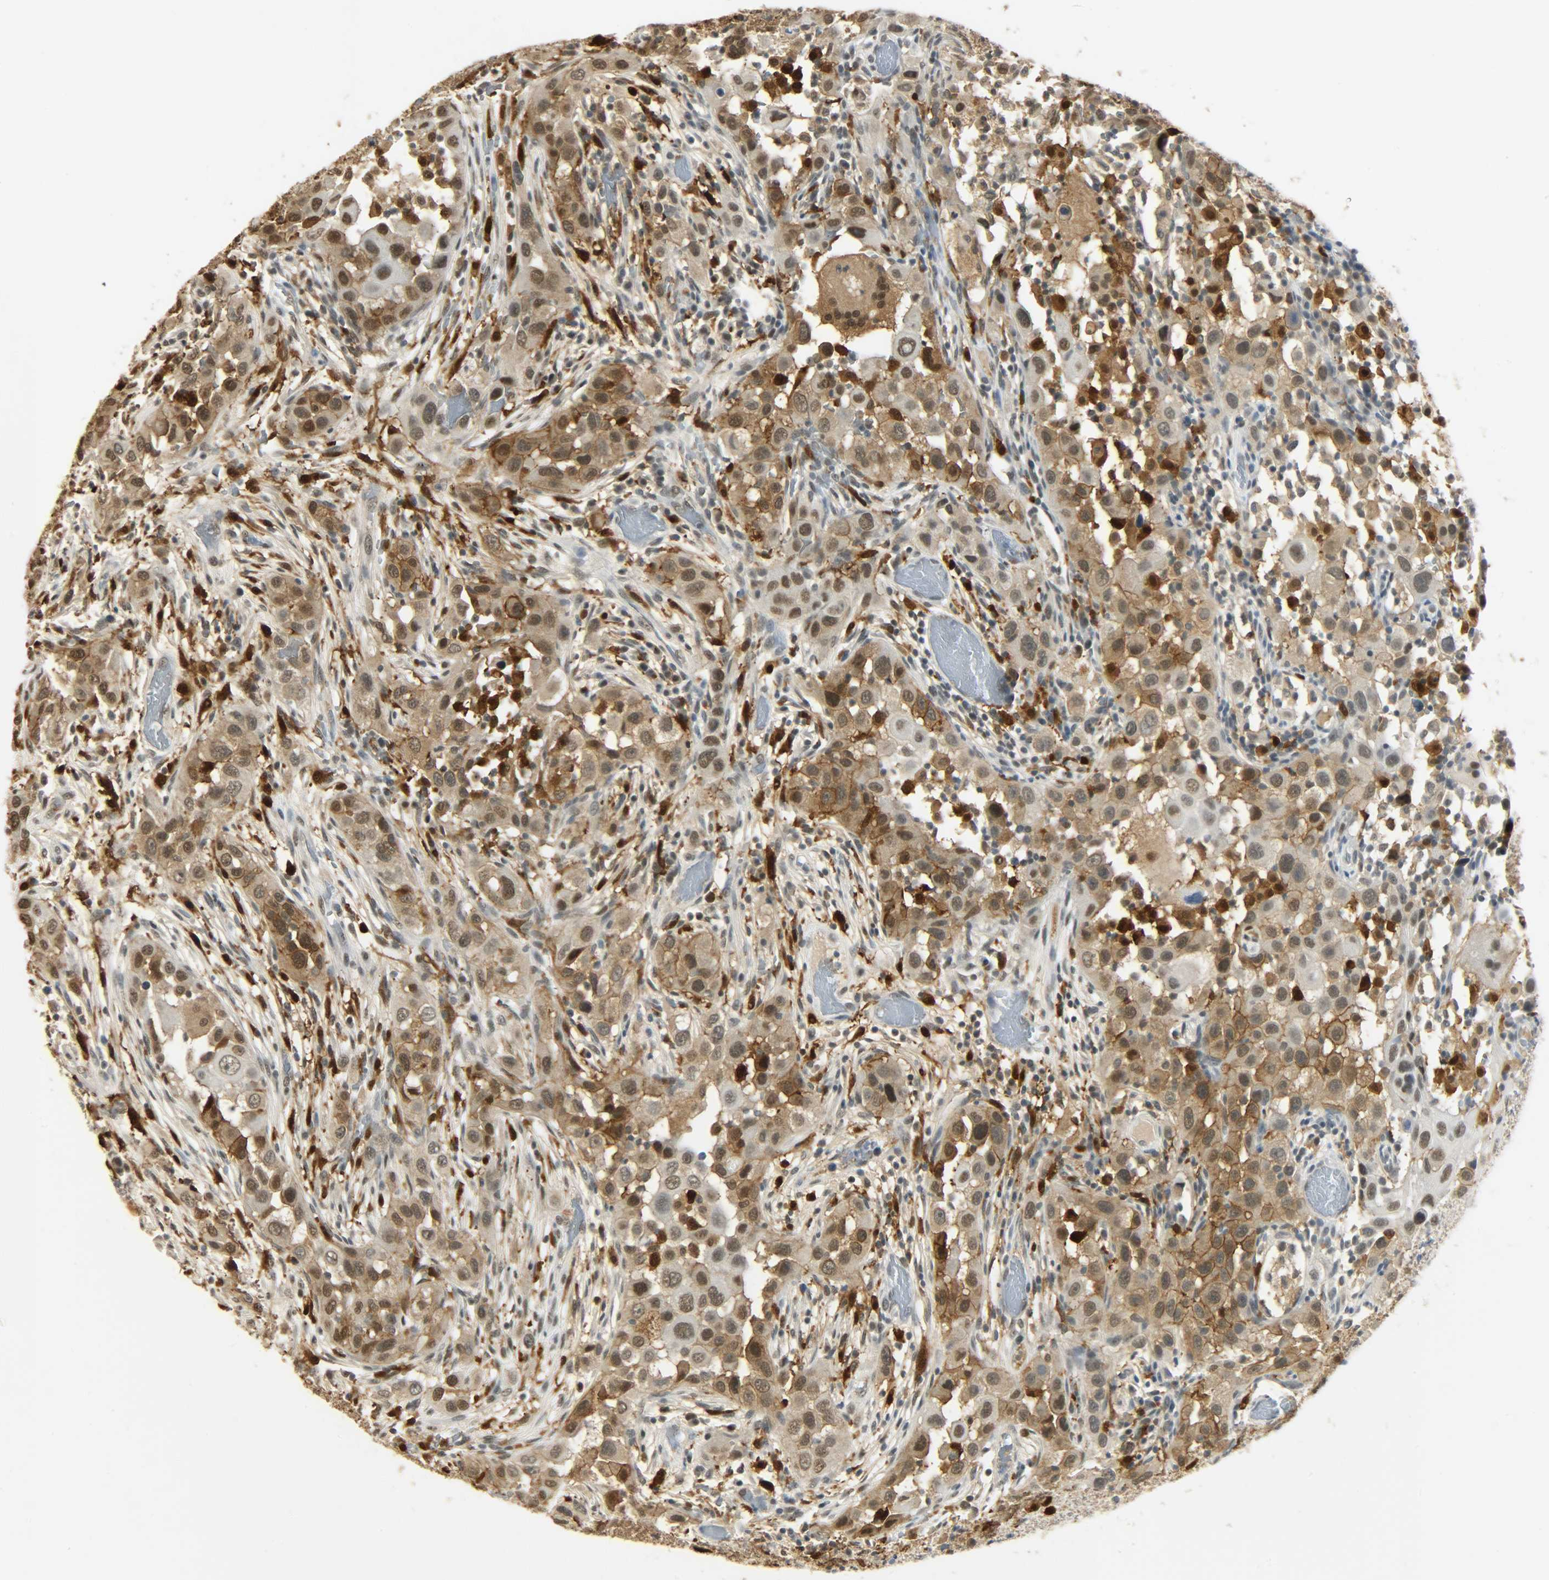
{"staining": {"intensity": "moderate", "quantity": ">75%", "location": "cytoplasmic/membranous,nuclear"}, "tissue": "head and neck cancer", "cell_type": "Tumor cells", "image_type": "cancer", "snomed": [{"axis": "morphology", "description": "Carcinoma, NOS"}, {"axis": "topography", "description": "Head-Neck"}], "caption": "The image shows a brown stain indicating the presence of a protein in the cytoplasmic/membranous and nuclear of tumor cells in head and neck cancer.", "gene": "NGFR", "patient": {"sex": "male", "age": 87}}